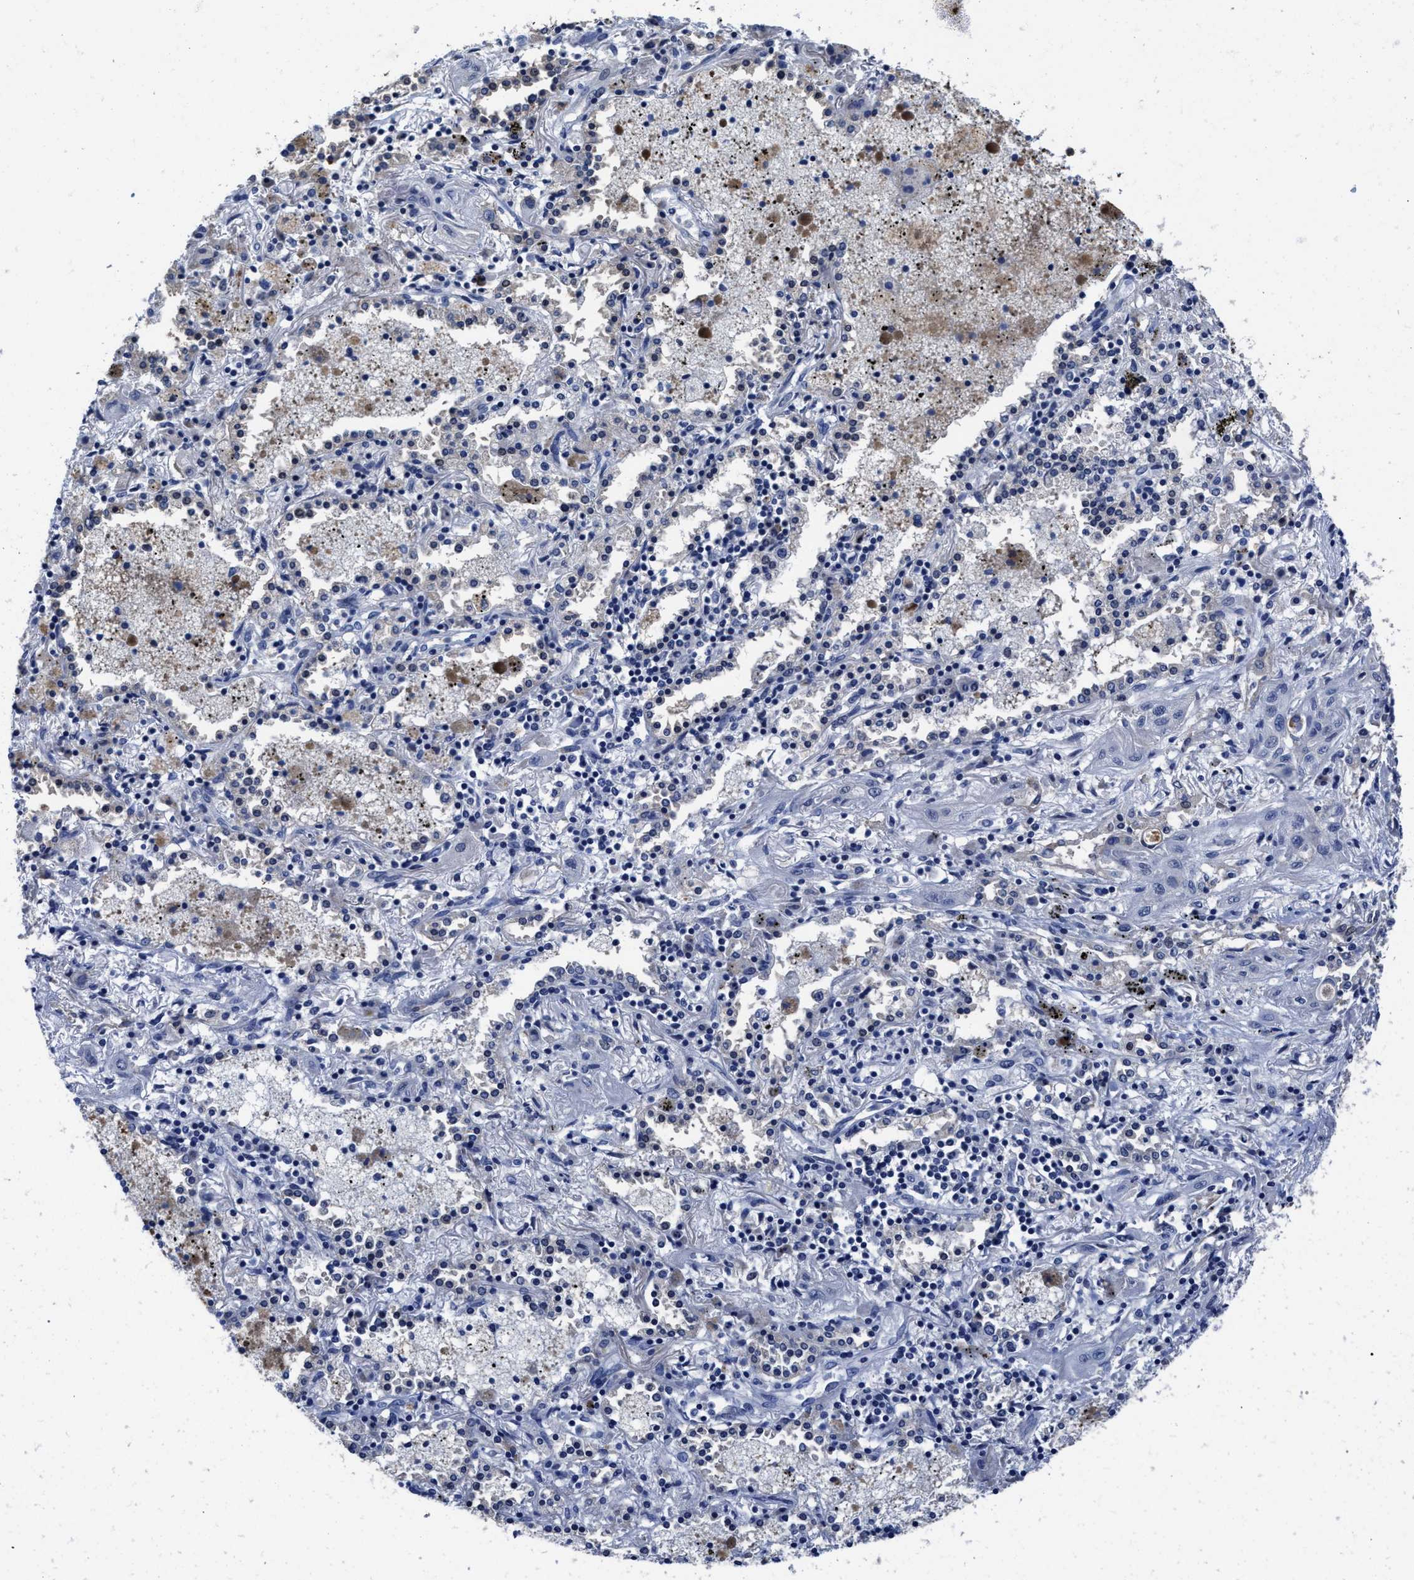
{"staining": {"intensity": "negative", "quantity": "none", "location": "none"}, "tissue": "lung cancer", "cell_type": "Tumor cells", "image_type": "cancer", "snomed": [{"axis": "morphology", "description": "Squamous cell carcinoma, NOS"}, {"axis": "topography", "description": "Lung"}], "caption": "This image is of lung cancer (squamous cell carcinoma) stained with immunohistochemistry to label a protein in brown with the nuclei are counter-stained blue. There is no staining in tumor cells.", "gene": "HOOK1", "patient": {"sex": "female", "age": 47}}